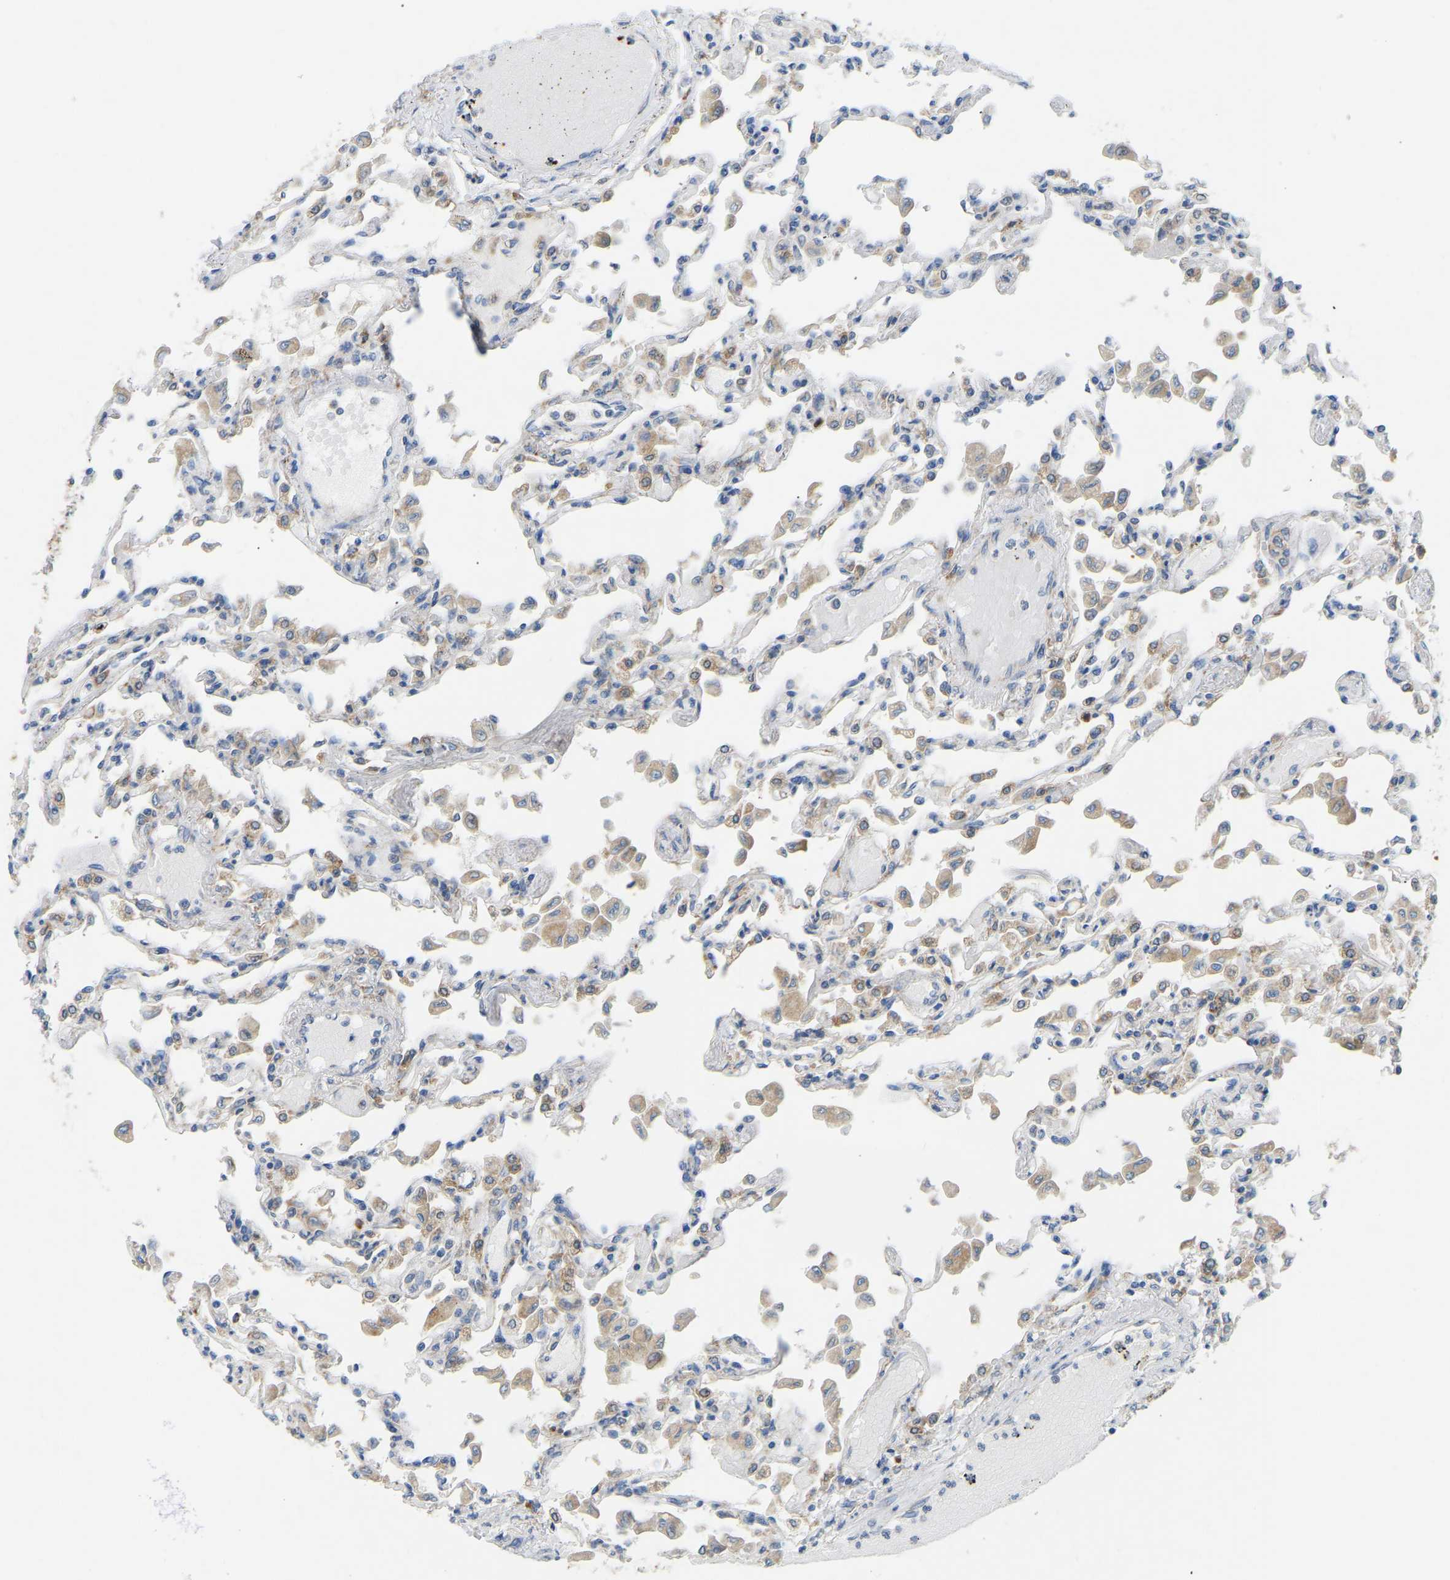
{"staining": {"intensity": "weak", "quantity": ">75%", "location": "cytoplasmic/membranous"}, "tissue": "lung", "cell_type": "Alveolar cells", "image_type": "normal", "snomed": [{"axis": "morphology", "description": "Normal tissue, NOS"}, {"axis": "topography", "description": "Bronchus"}, {"axis": "topography", "description": "Lung"}], "caption": "Approximately >75% of alveolar cells in normal human lung display weak cytoplasmic/membranous protein staining as visualized by brown immunohistochemical staining.", "gene": "SND1", "patient": {"sex": "female", "age": 49}}